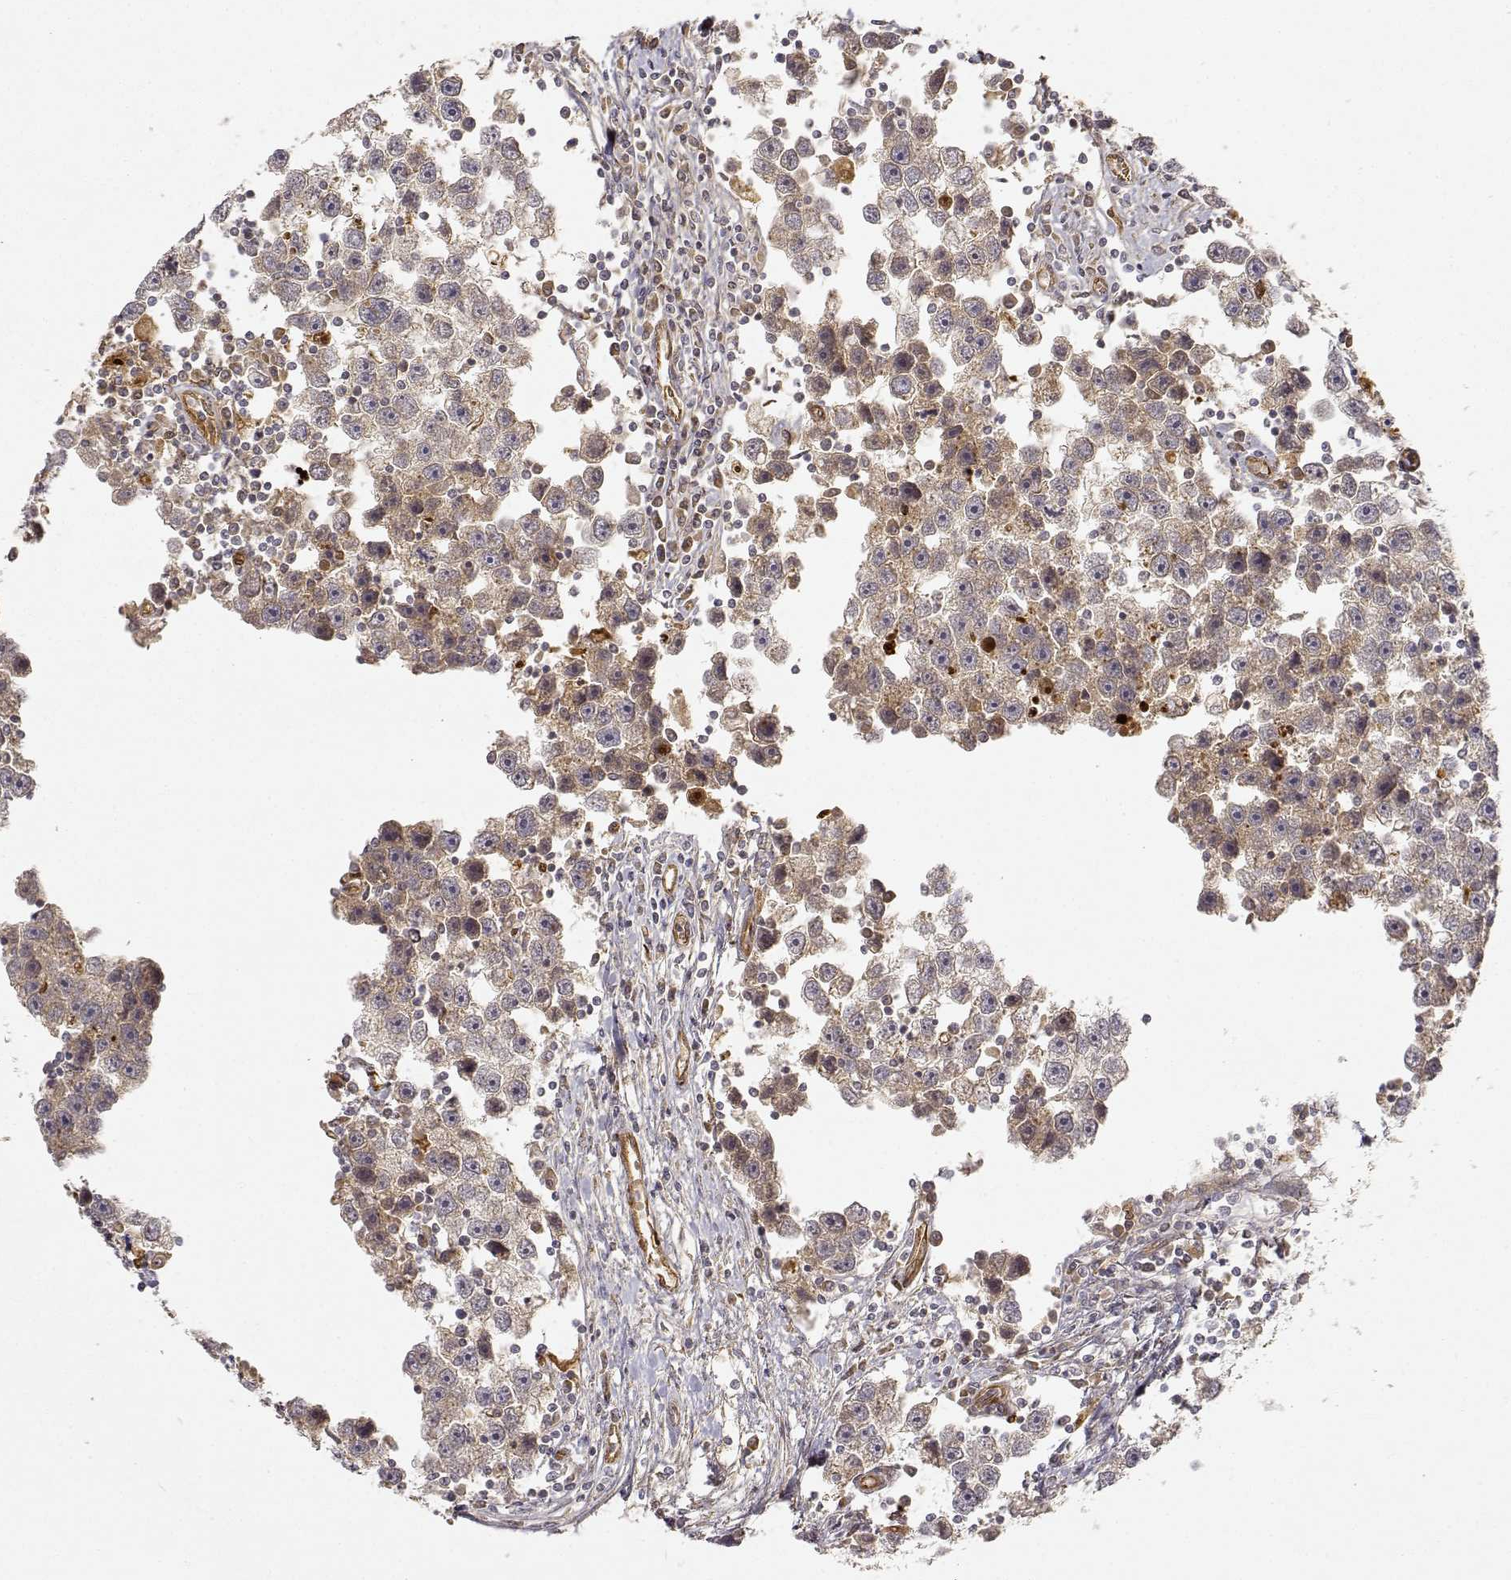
{"staining": {"intensity": "weak", "quantity": ">75%", "location": "cytoplasmic/membranous"}, "tissue": "testis cancer", "cell_type": "Tumor cells", "image_type": "cancer", "snomed": [{"axis": "morphology", "description": "Seminoma, NOS"}, {"axis": "topography", "description": "Testis"}], "caption": "Testis cancer tissue reveals weak cytoplasmic/membranous staining in approximately >75% of tumor cells", "gene": "CDK5RAP2", "patient": {"sex": "male", "age": 30}}